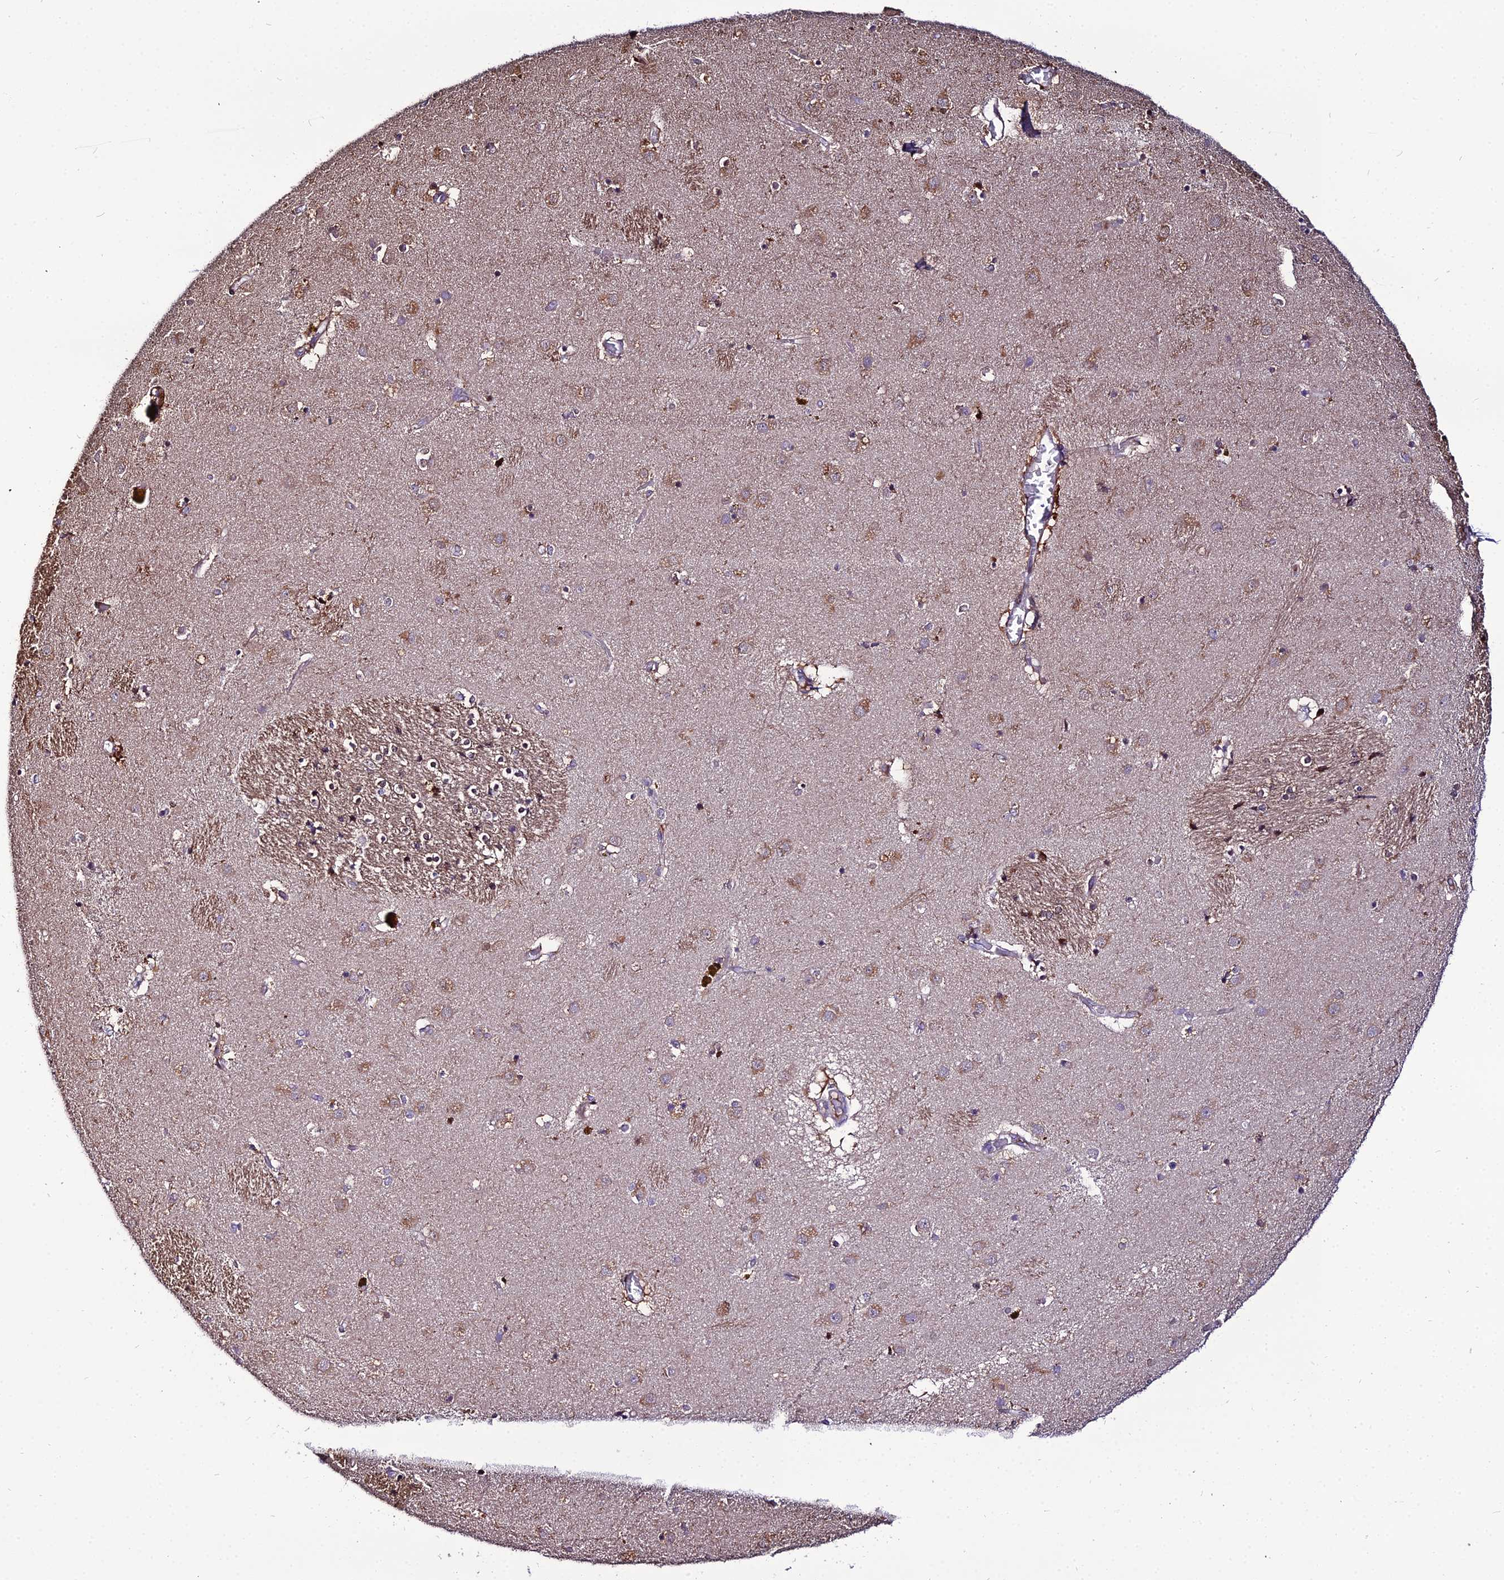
{"staining": {"intensity": "moderate", "quantity": "25%-75%", "location": "cytoplasmic/membranous,nuclear"}, "tissue": "caudate", "cell_type": "Glial cells", "image_type": "normal", "snomed": [{"axis": "morphology", "description": "Normal tissue, NOS"}, {"axis": "topography", "description": "Lateral ventricle wall"}], "caption": "Immunohistochemistry (DAB (3,3'-diaminobenzidine)) staining of normal human caudate displays moderate cytoplasmic/membranous,nuclear protein expression in about 25%-75% of glial cells. (DAB = brown stain, brightfield microscopy at high magnification).", "gene": "MB21D2", "patient": {"sex": "male", "age": 70}}